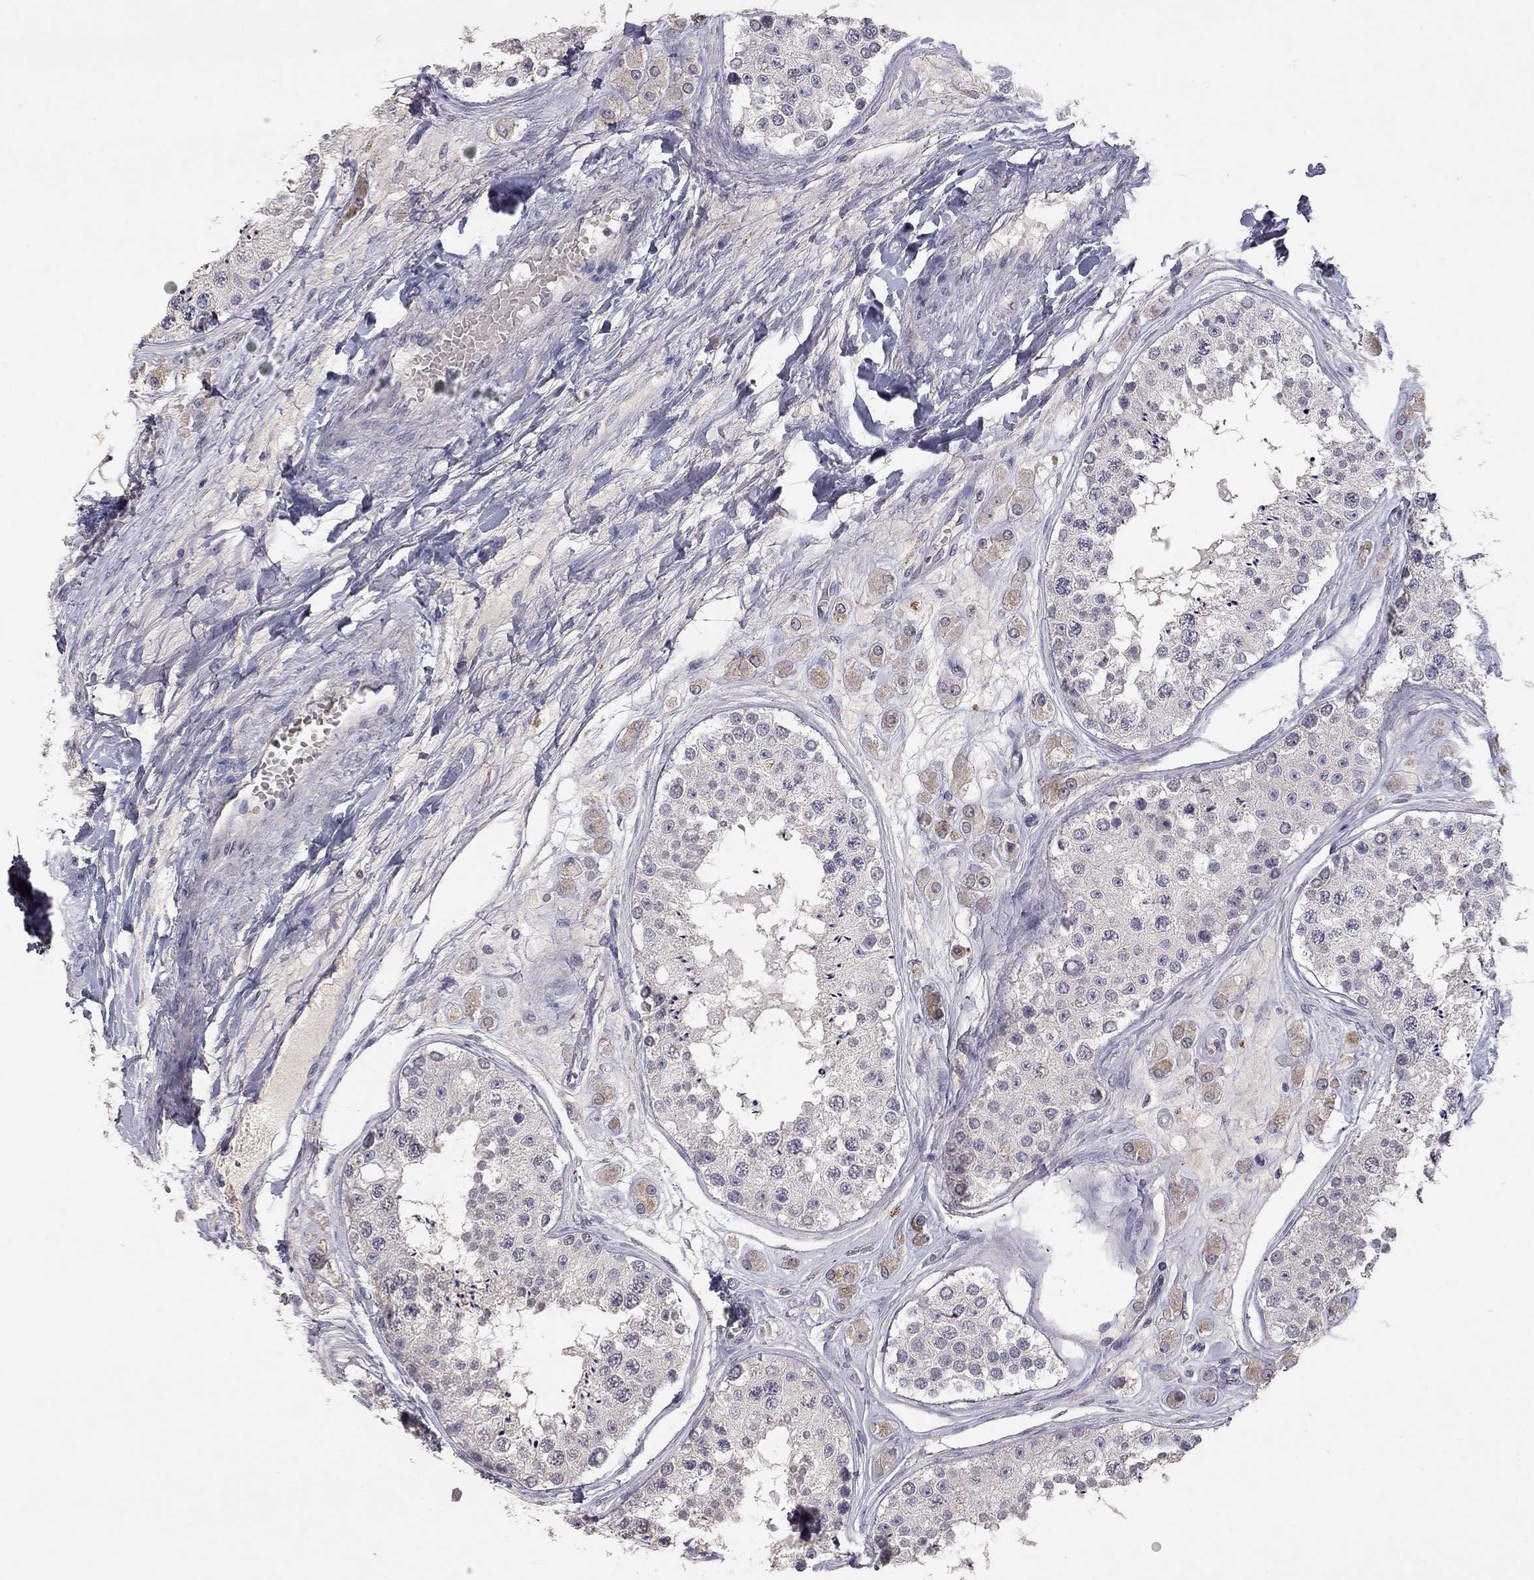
{"staining": {"intensity": "negative", "quantity": "none", "location": "none"}, "tissue": "testis", "cell_type": "Cells in seminiferous ducts", "image_type": "normal", "snomed": [{"axis": "morphology", "description": "Normal tissue, NOS"}, {"axis": "topography", "description": "Testis"}], "caption": "This is an immunohistochemistry image of normal testis. There is no staining in cells in seminiferous ducts.", "gene": "SYT12", "patient": {"sex": "male", "age": 25}}